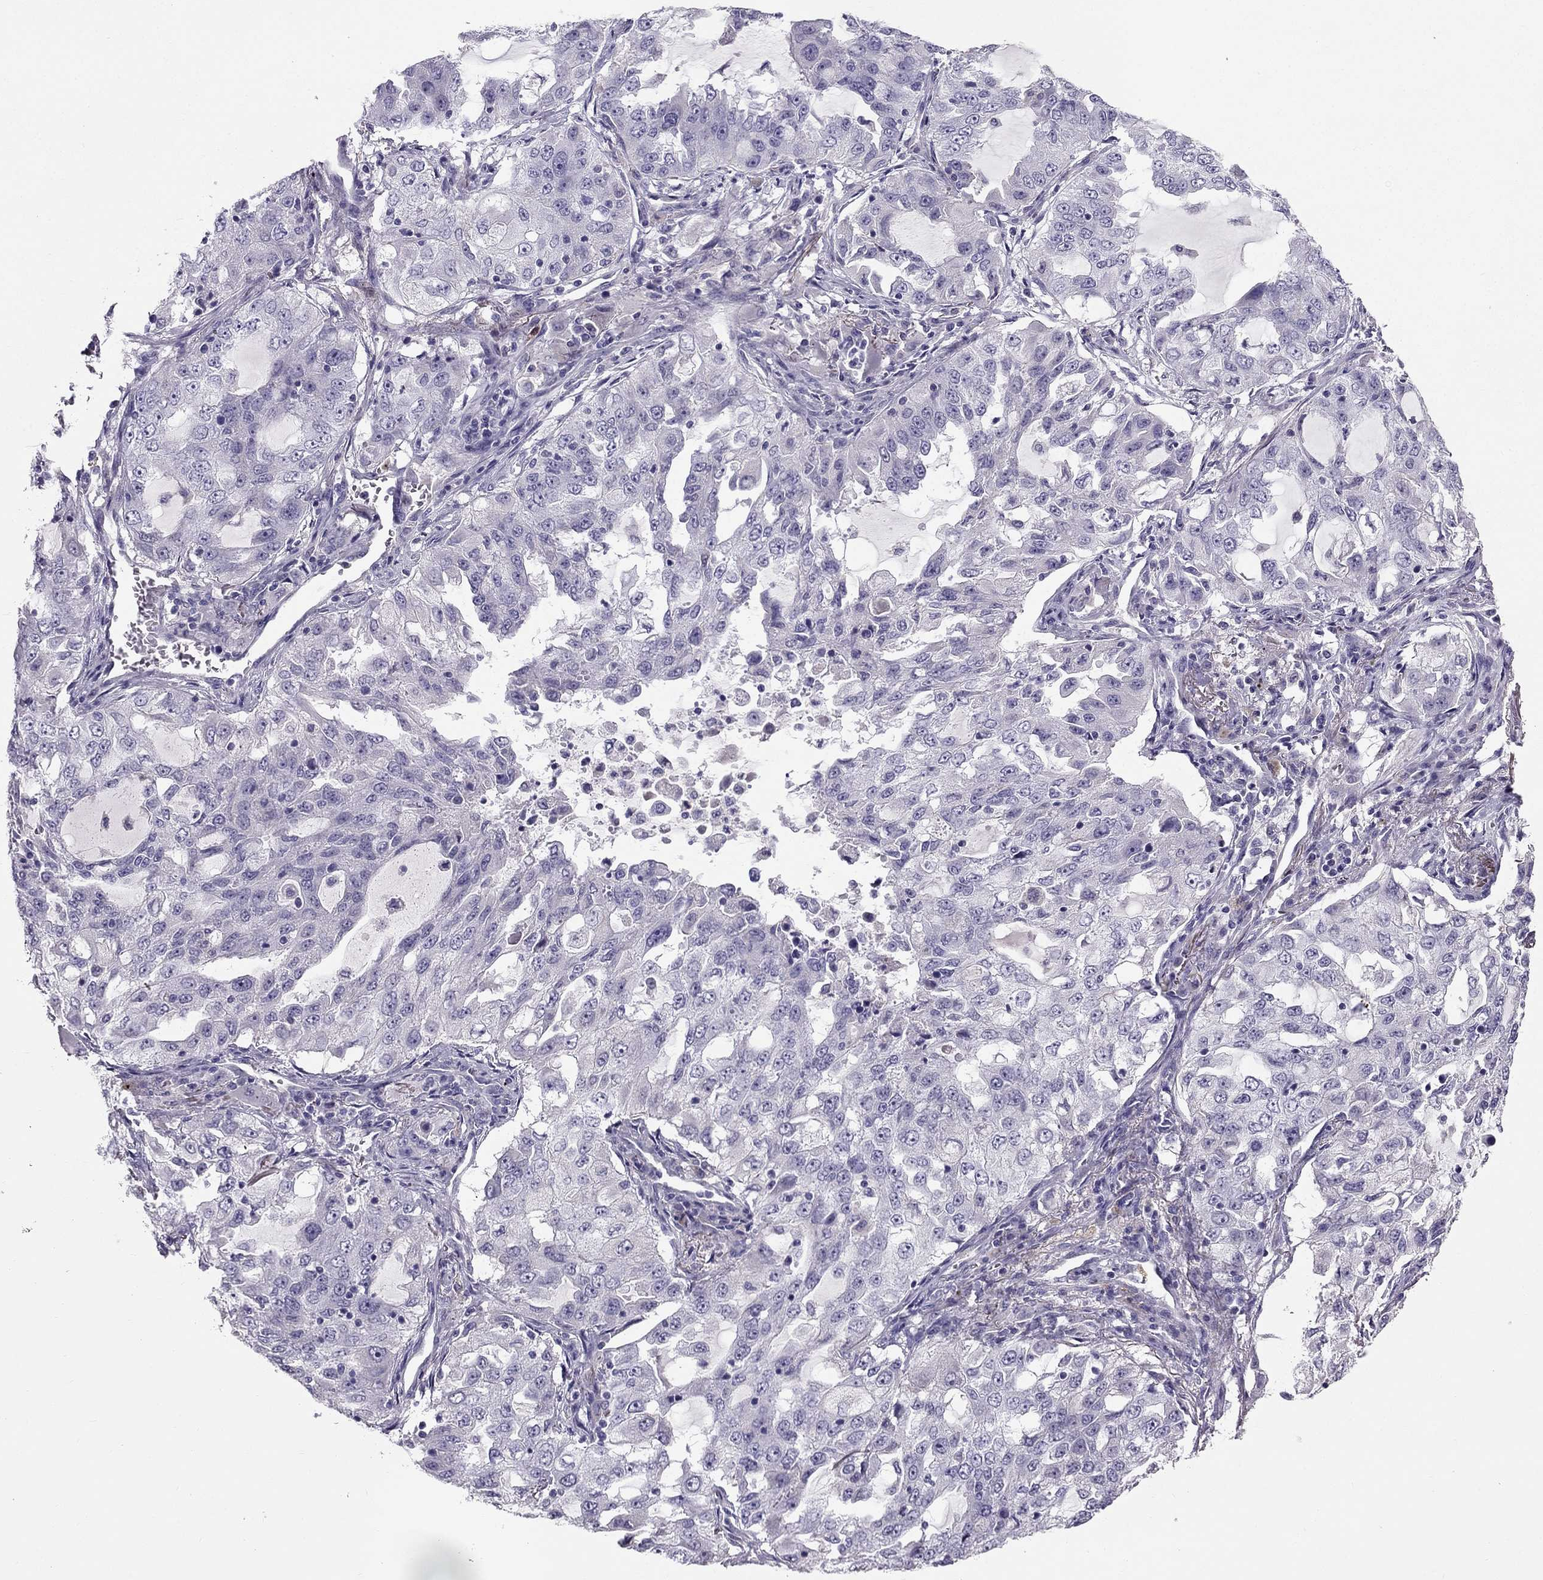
{"staining": {"intensity": "negative", "quantity": "none", "location": "none"}, "tissue": "lung cancer", "cell_type": "Tumor cells", "image_type": "cancer", "snomed": [{"axis": "morphology", "description": "Adenocarcinoma, NOS"}, {"axis": "topography", "description": "Lung"}], "caption": "Lung cancer stained for a protein using immunohistochemistry reveals no positivity tumor cells.", "gene": "LMTK3", "patient": {"sex": "female", "age": 61}}